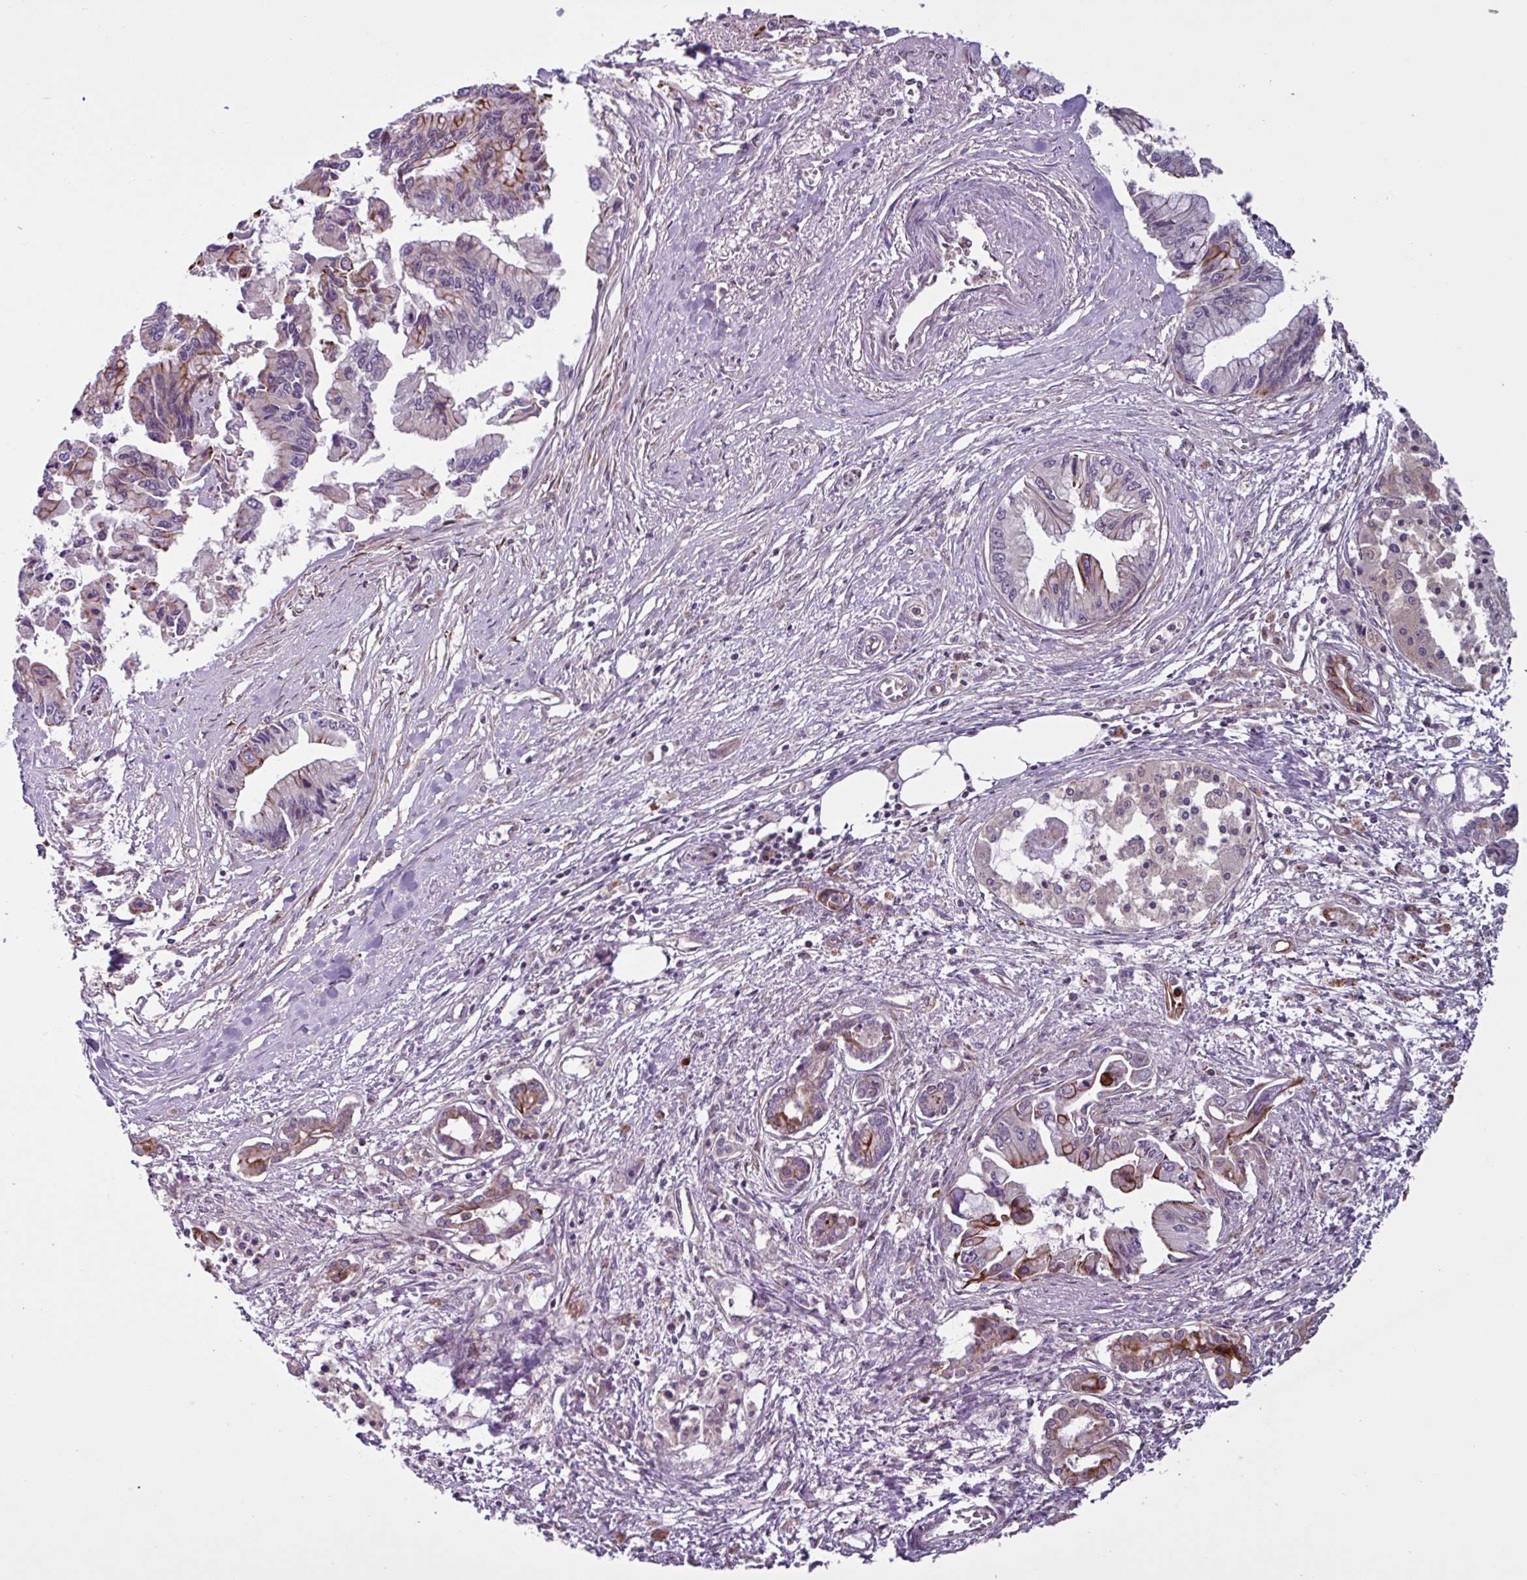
{"staining": {"intensity": "moderate", "quantity": "<25%", "location": "cytoplasmic/membranous"}, "tissue": "pancreatic cancer", "cell_type": "Tumor cells", "image_type": "cancer", "snomed": [{"axis": "morphology", "description": "Adenocarcinoma, NOS"}, {"axis": "topography", "description": "Pancreas"}], "caption": "A histopathology image showing moderate cytoplasmic/membranous positivity in about <25% of tumor cells in pancreatic cancer (adenocarcinoma), as visualized by brown immunohistochemical staining.", "gene": "GLTP", "patient": {"sex": "male", "age": 84}}